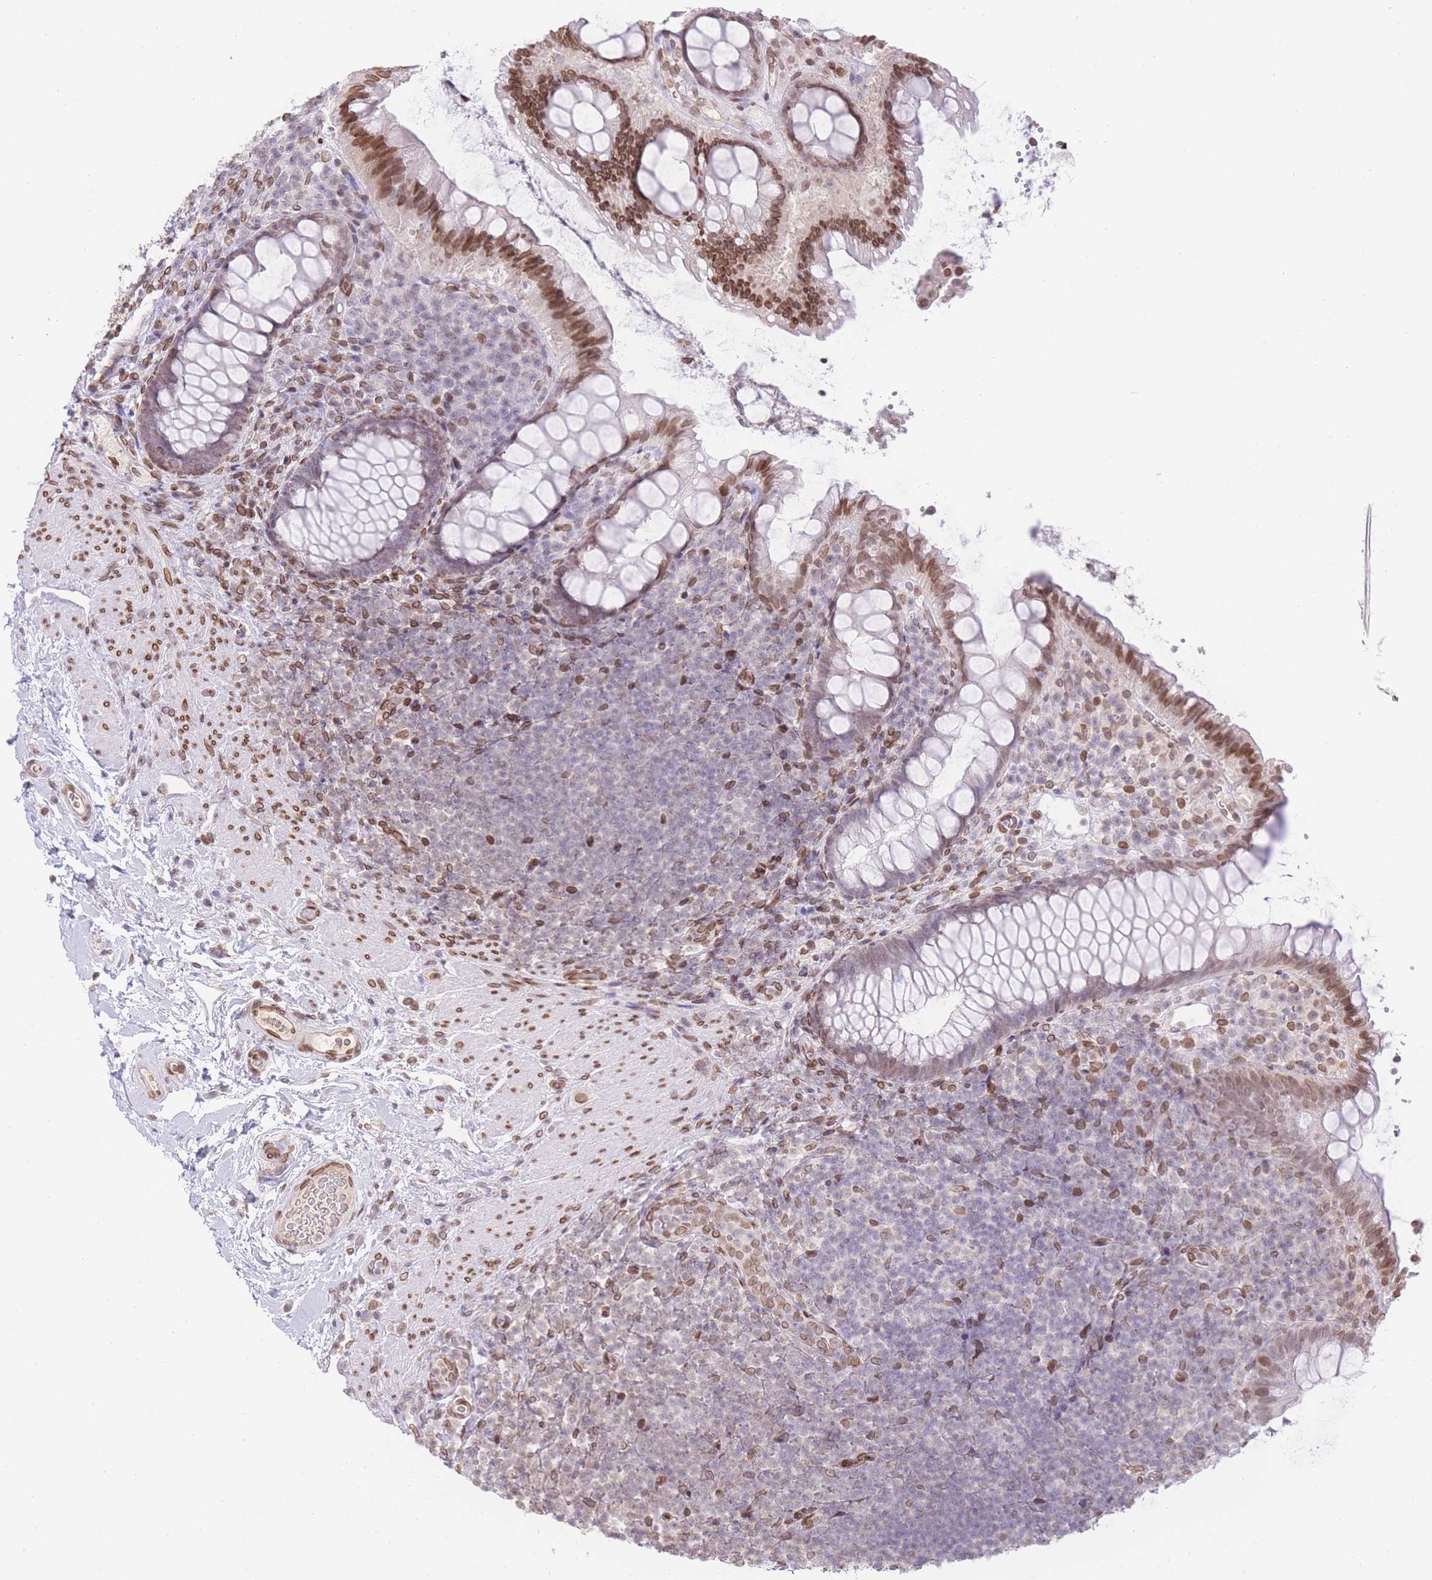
{"staining": {"intensity": "moderate", "quantity": "25%-75%", "location": "nuclear"}, "tissue": "rectum", "cell_type": "Glandular cells", "image_type": "normal", "snomed": [{"axis": "morphology", "description": "Normal tissue, NOS"}, {"axis": "topography", "description": "Rectum"}, {"axis": "topography", "description": "Peripheral nerve tissue"}], "caption": "DAB immunohistochemical staining of normal human rectum reveals moderate nuclear protein staining in about 25%-75% of glandular cells.", "gene": "OR10AD1", "patient": {"sex": "female", "age": 69}}